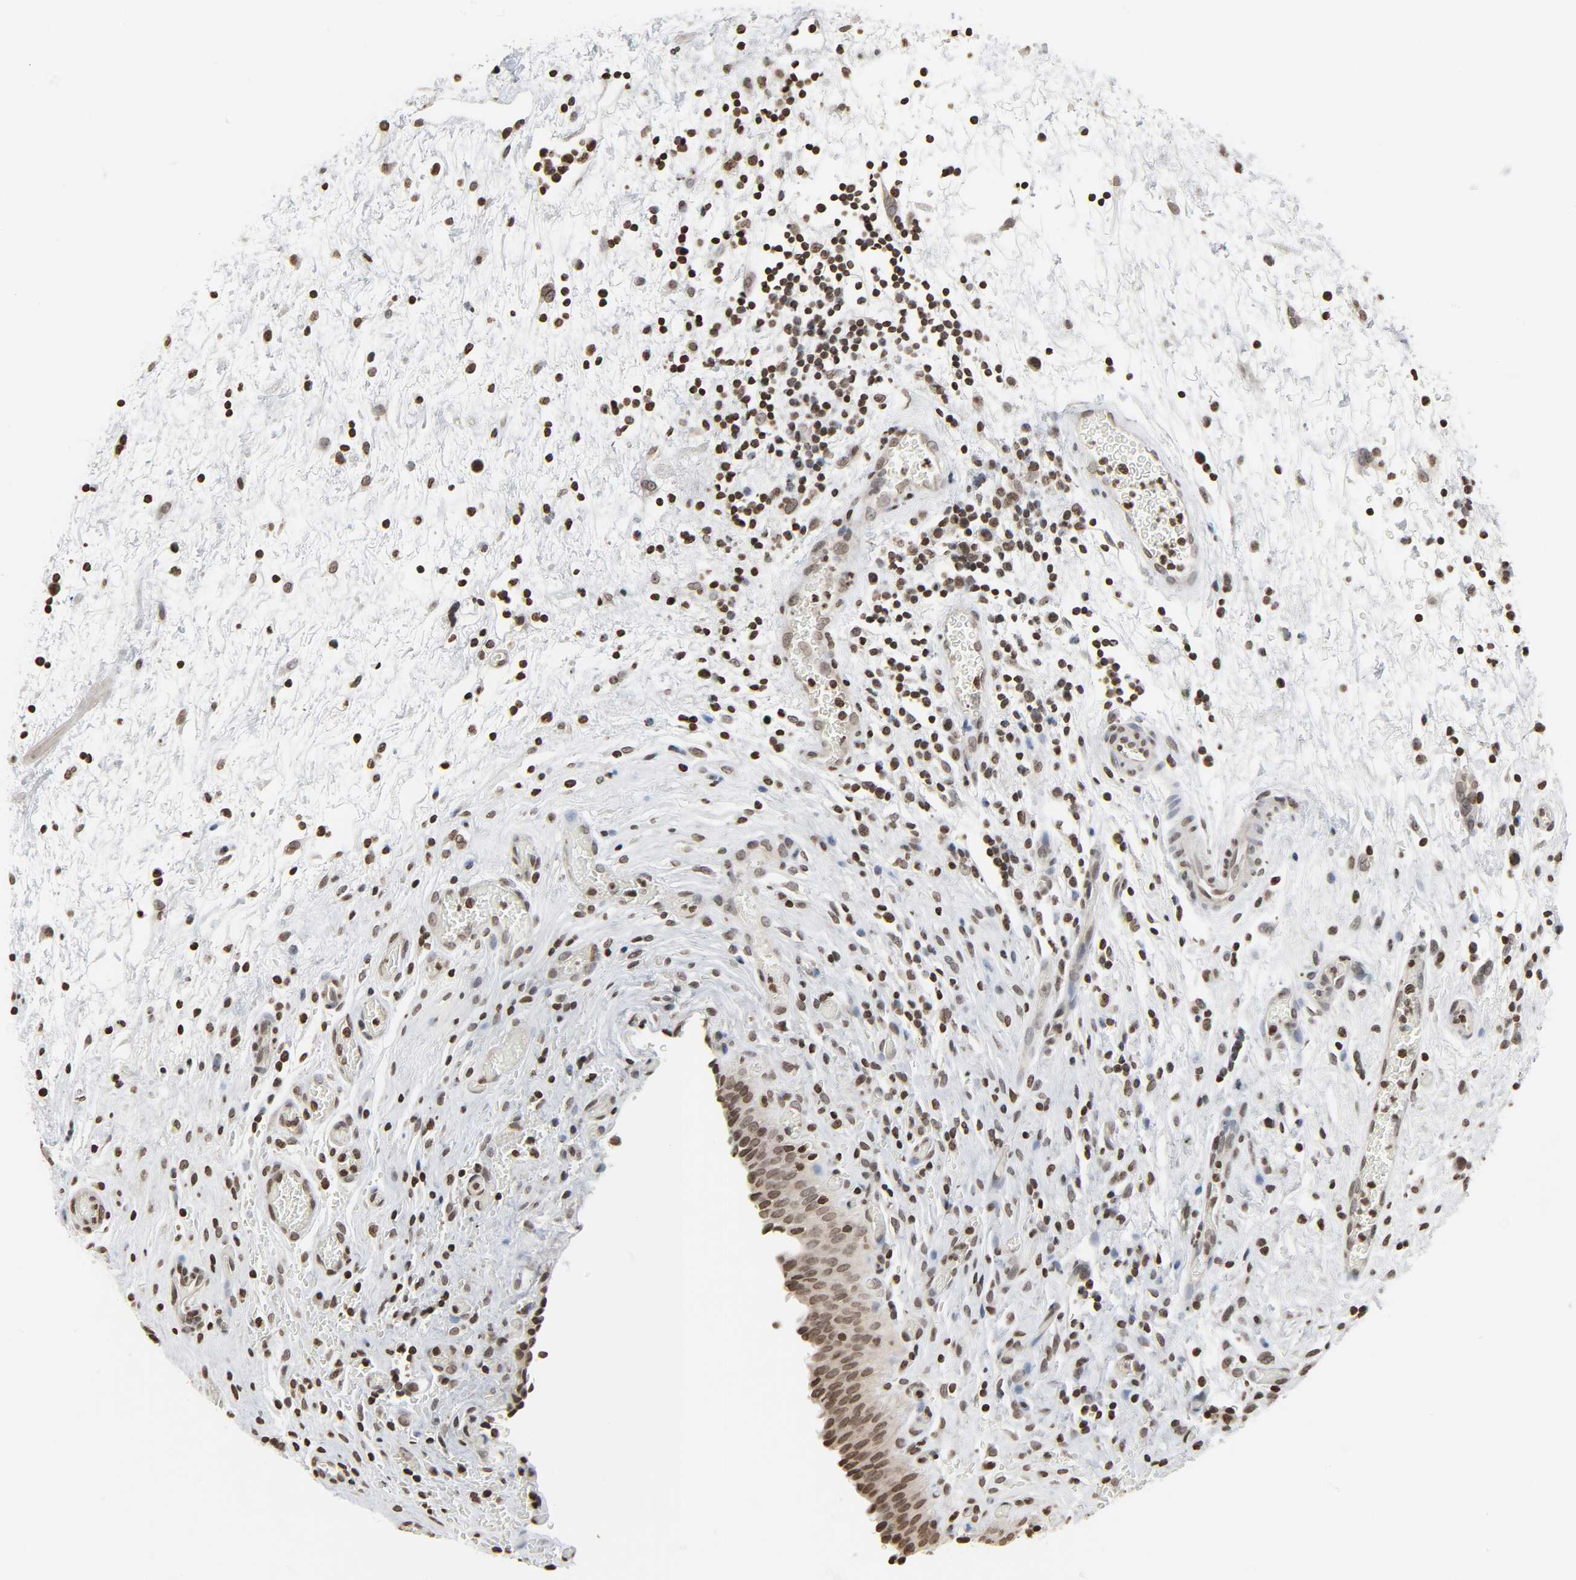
{"staining": {"intensity": "moderate", "quantity": ">75%", "location": "nuclear"}, "tissue": "urinary bladder", "cell_type": "Urothelial cells", "image_type": "normal", "snomed": [{"axis": "morphology", "description": "Normal tissue, NOS"}, {"axis": "topography", "description": "Urinary bladder"}], "caption": "IHC (DAB) staining of benign urinary bladder demonstrates moderate nuclear protein positivity in approximately >75% of urothelial cells.", "gene": "ELAVL1", "patient": {"sex": "male", "age": 51}}